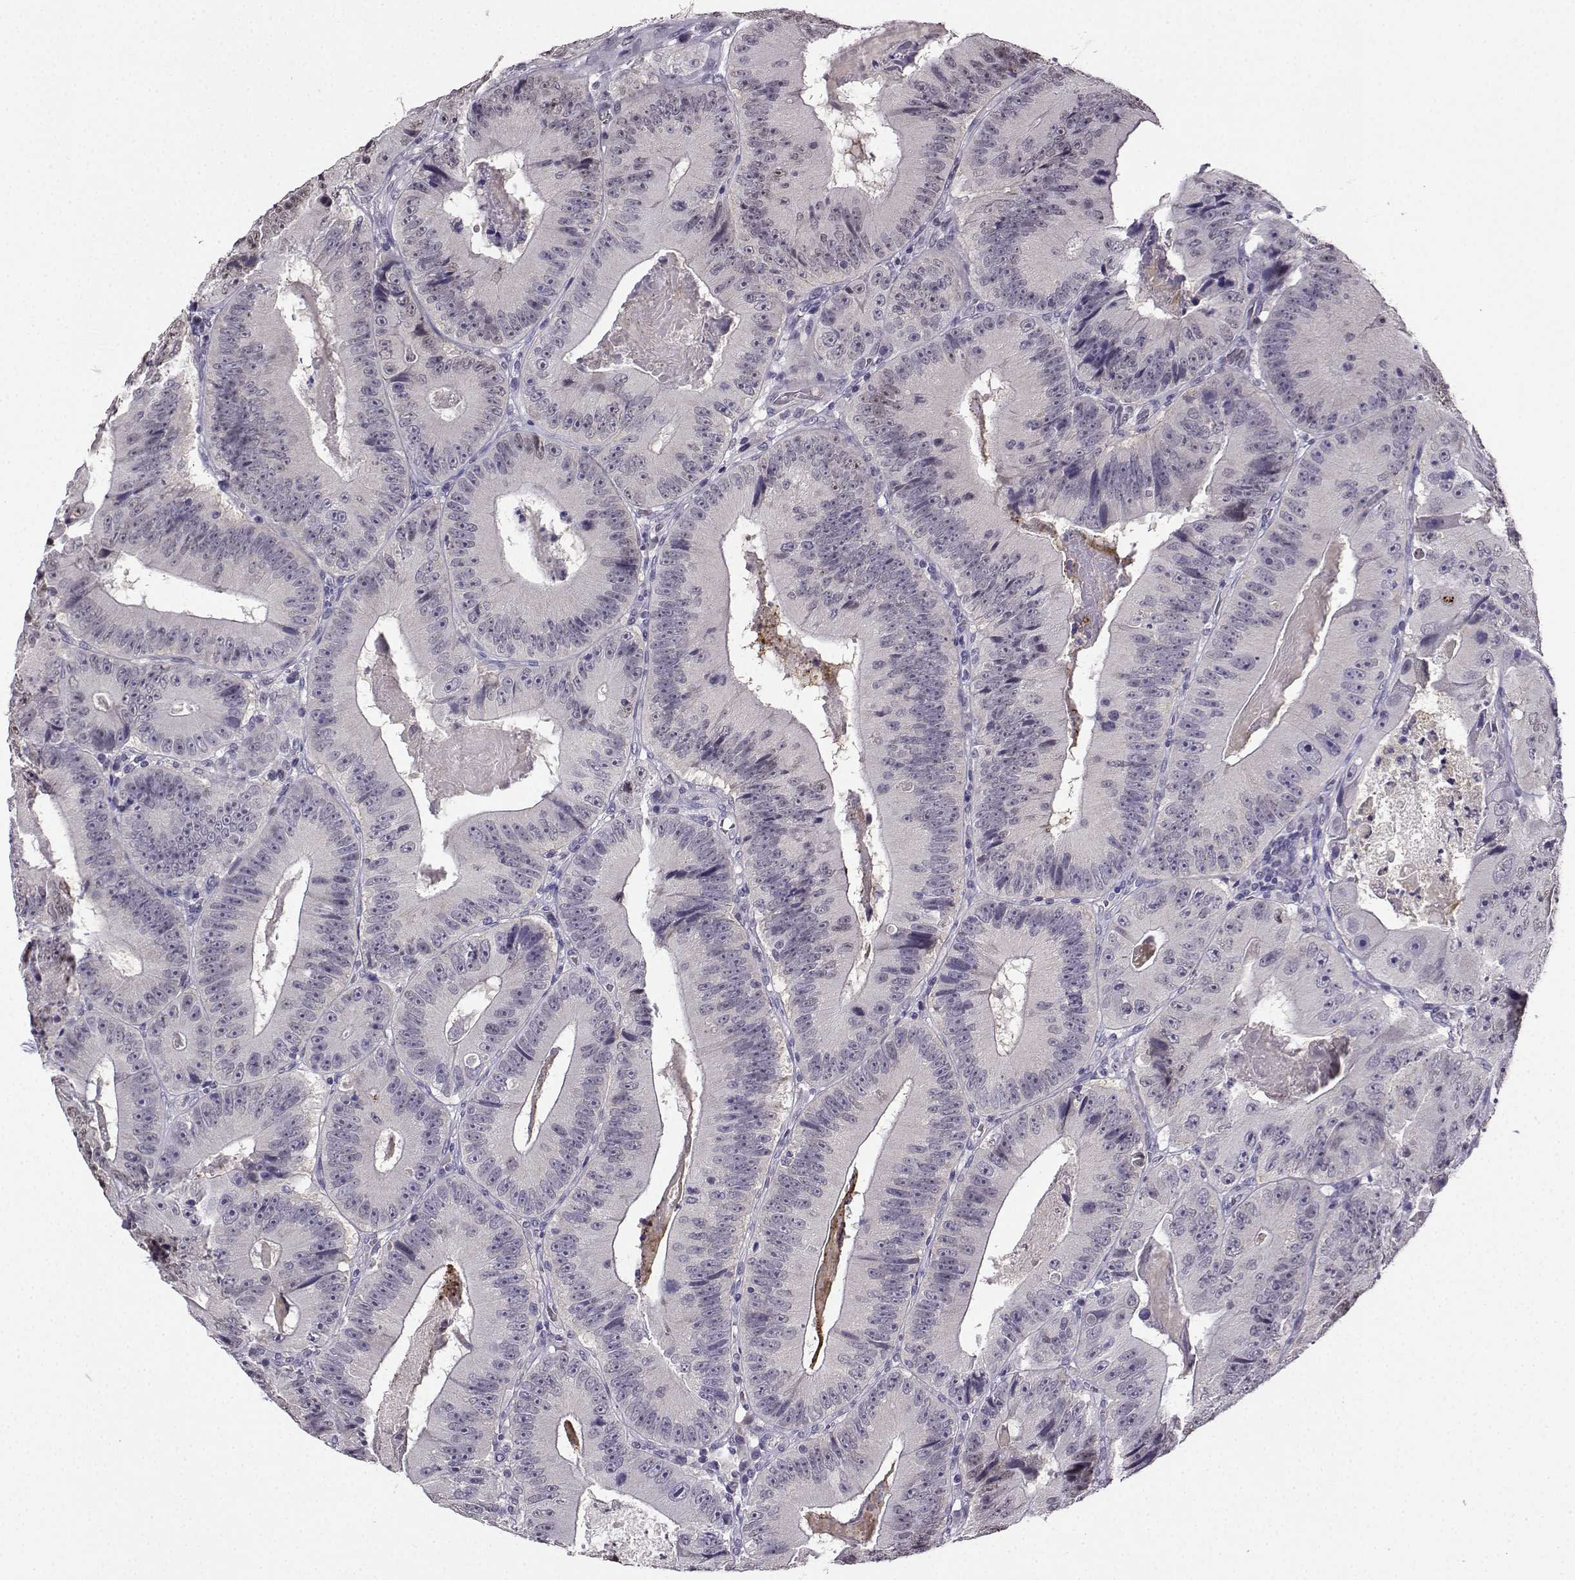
{"staining": {"intensity": "negative", "quantity": "none", "location": "none"}, "tissue": "colorectal cancer", "cell_type": "Tumor cells", "image_type": "cancer", "snomed": [{"axis": "morphology", "description": "Adenocarcinoma, NOS"}, {"axis": "topography", "description": "Colon"}], "caption": "Histopathology image shows no significant protein staining in tumor cells of adenocarcinoma (colorectal).", "gene": "LRFN2", "patient": {"sex": "female", "age": 86}}